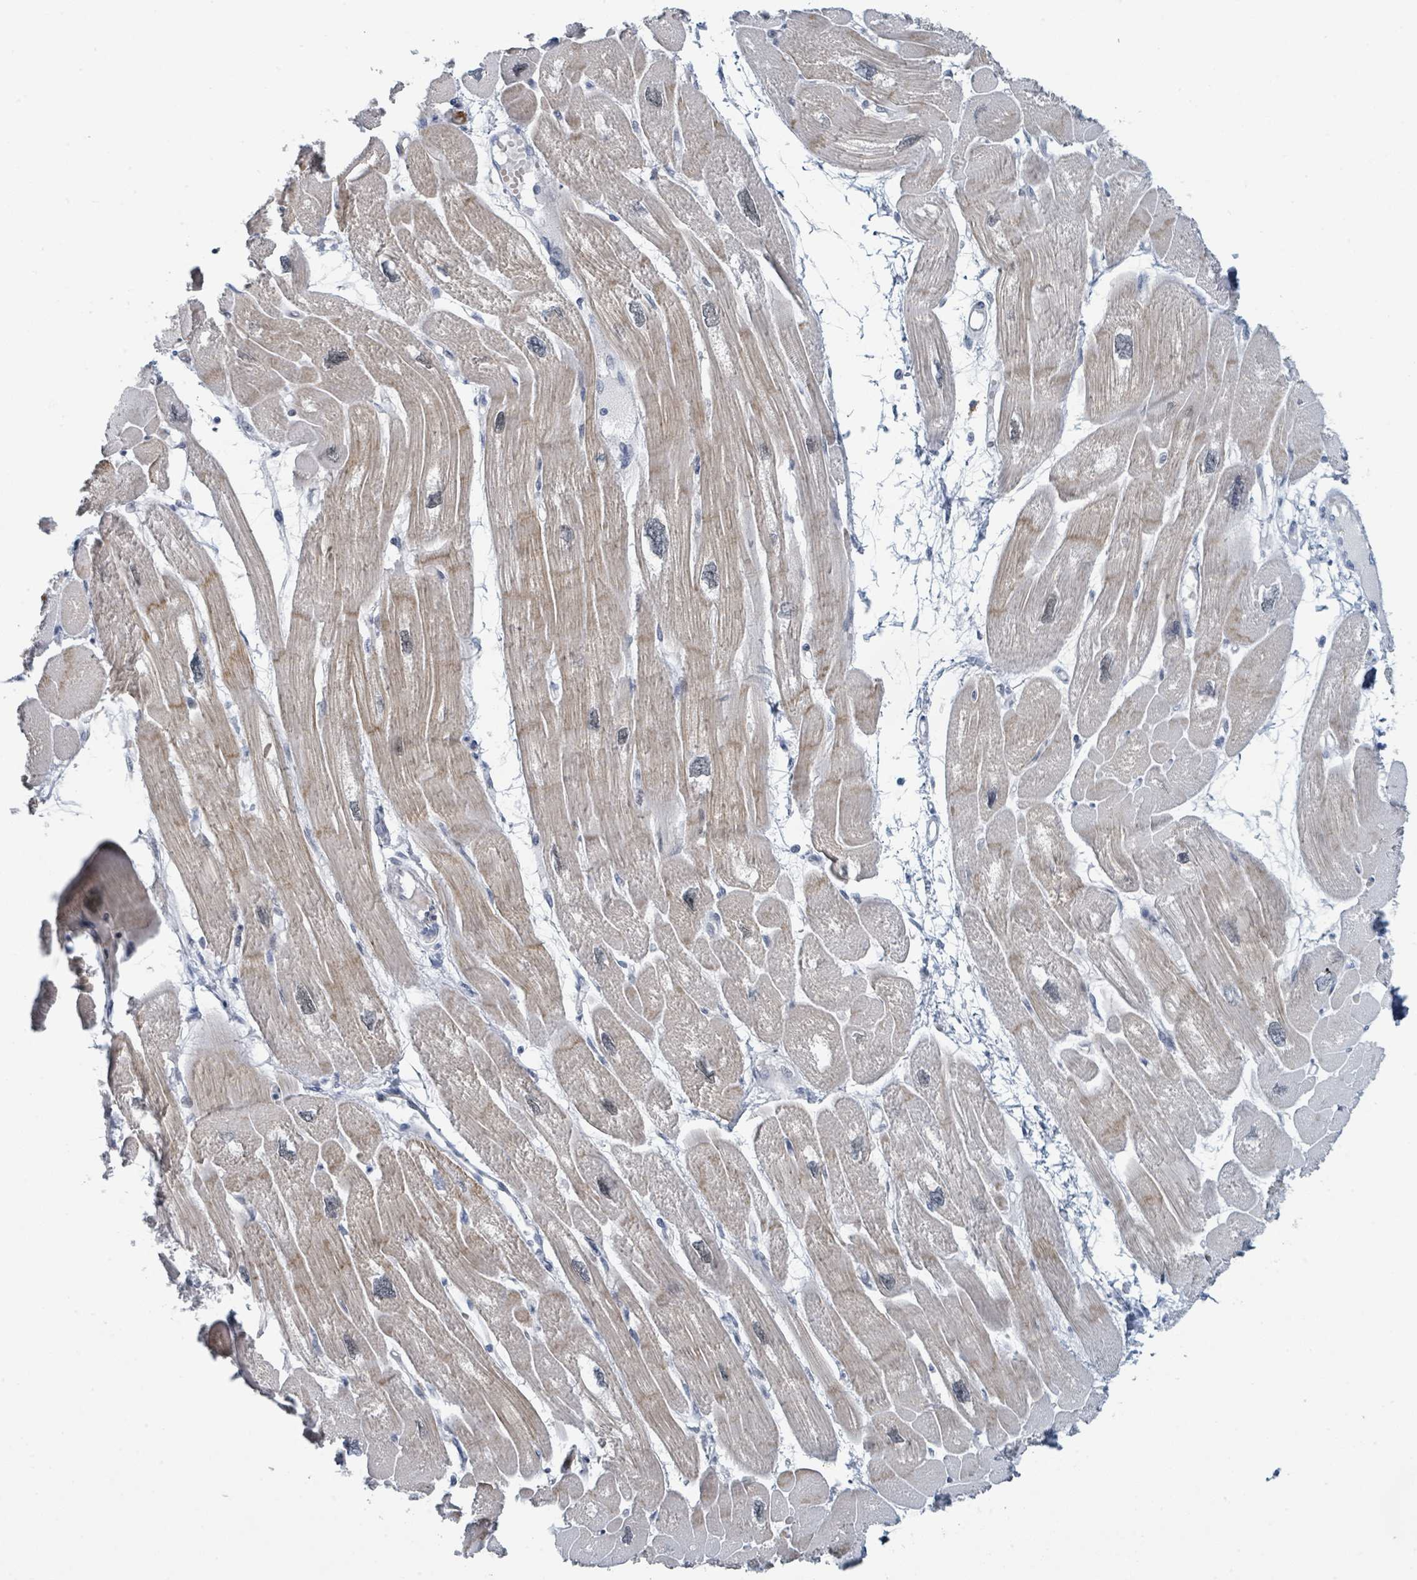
{"staining": {"intensity": "moderate", "quantity": "25%-75%", "location": "cytoplasmic/membranous,nuclear"}, "tissue": "heart muscle", "cell_type": "Cardiomyocytes", "image_type": "normal", "snomed": [{"axis": "morphology", "description": "Normal tissue, NOS"}, {"axis": "topography", "description": "Heart"}], "caption": "High-power microscopy captured an immunohistochemistry (IHC) image of unremarkable heart muscle, revealing moderate cytoplasmic/membranous,nuclear positivity in approximately 25%-75% of cardiomyocytes. (DAB IHC, brown staining for protein, blue staining for nuclei).", "gene": "EHMT2", "patient": {"sex": "male", "age": 42}}